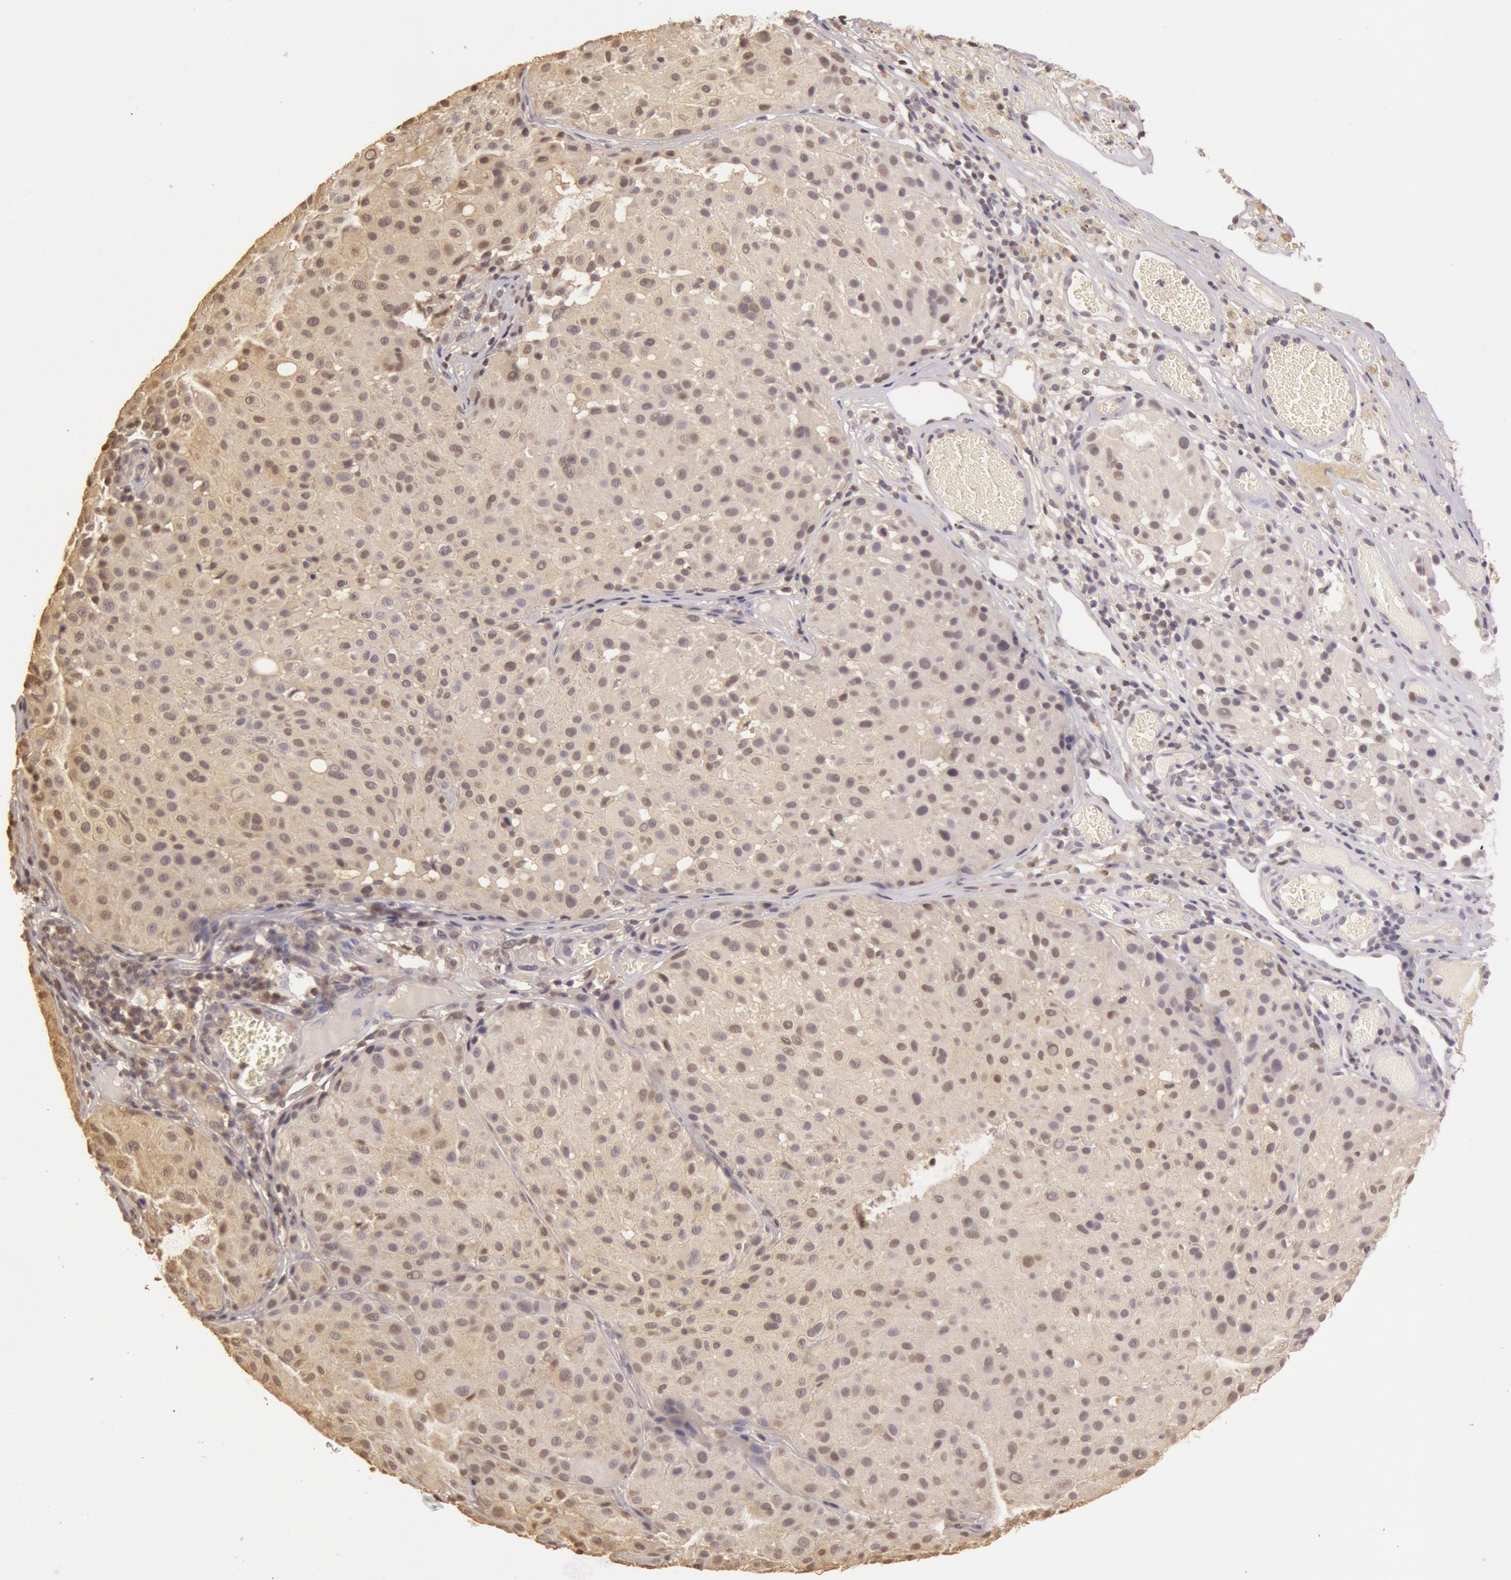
{"staining": {"intensity": "weak", "quantity": ">75%", "location": "cytoplasmic/membranous,nuclear"}, "tissue": "melanoma", "cell_type": "Tumor cells", "image_type": "cancer", "snomed": [{"axis": "morphology", "description": "Malignant melanoma, NOS"}, {"axis": "topography", "description": "Skin"}], "caption": "Brown immunohistochemical staining in melanoma reveals weak cytoplasmic/membranous and nuclear positivity in approximately >75% of tumor cells.", "gene": "SOD1", "patient": {"sex": "male", "age": 36}}